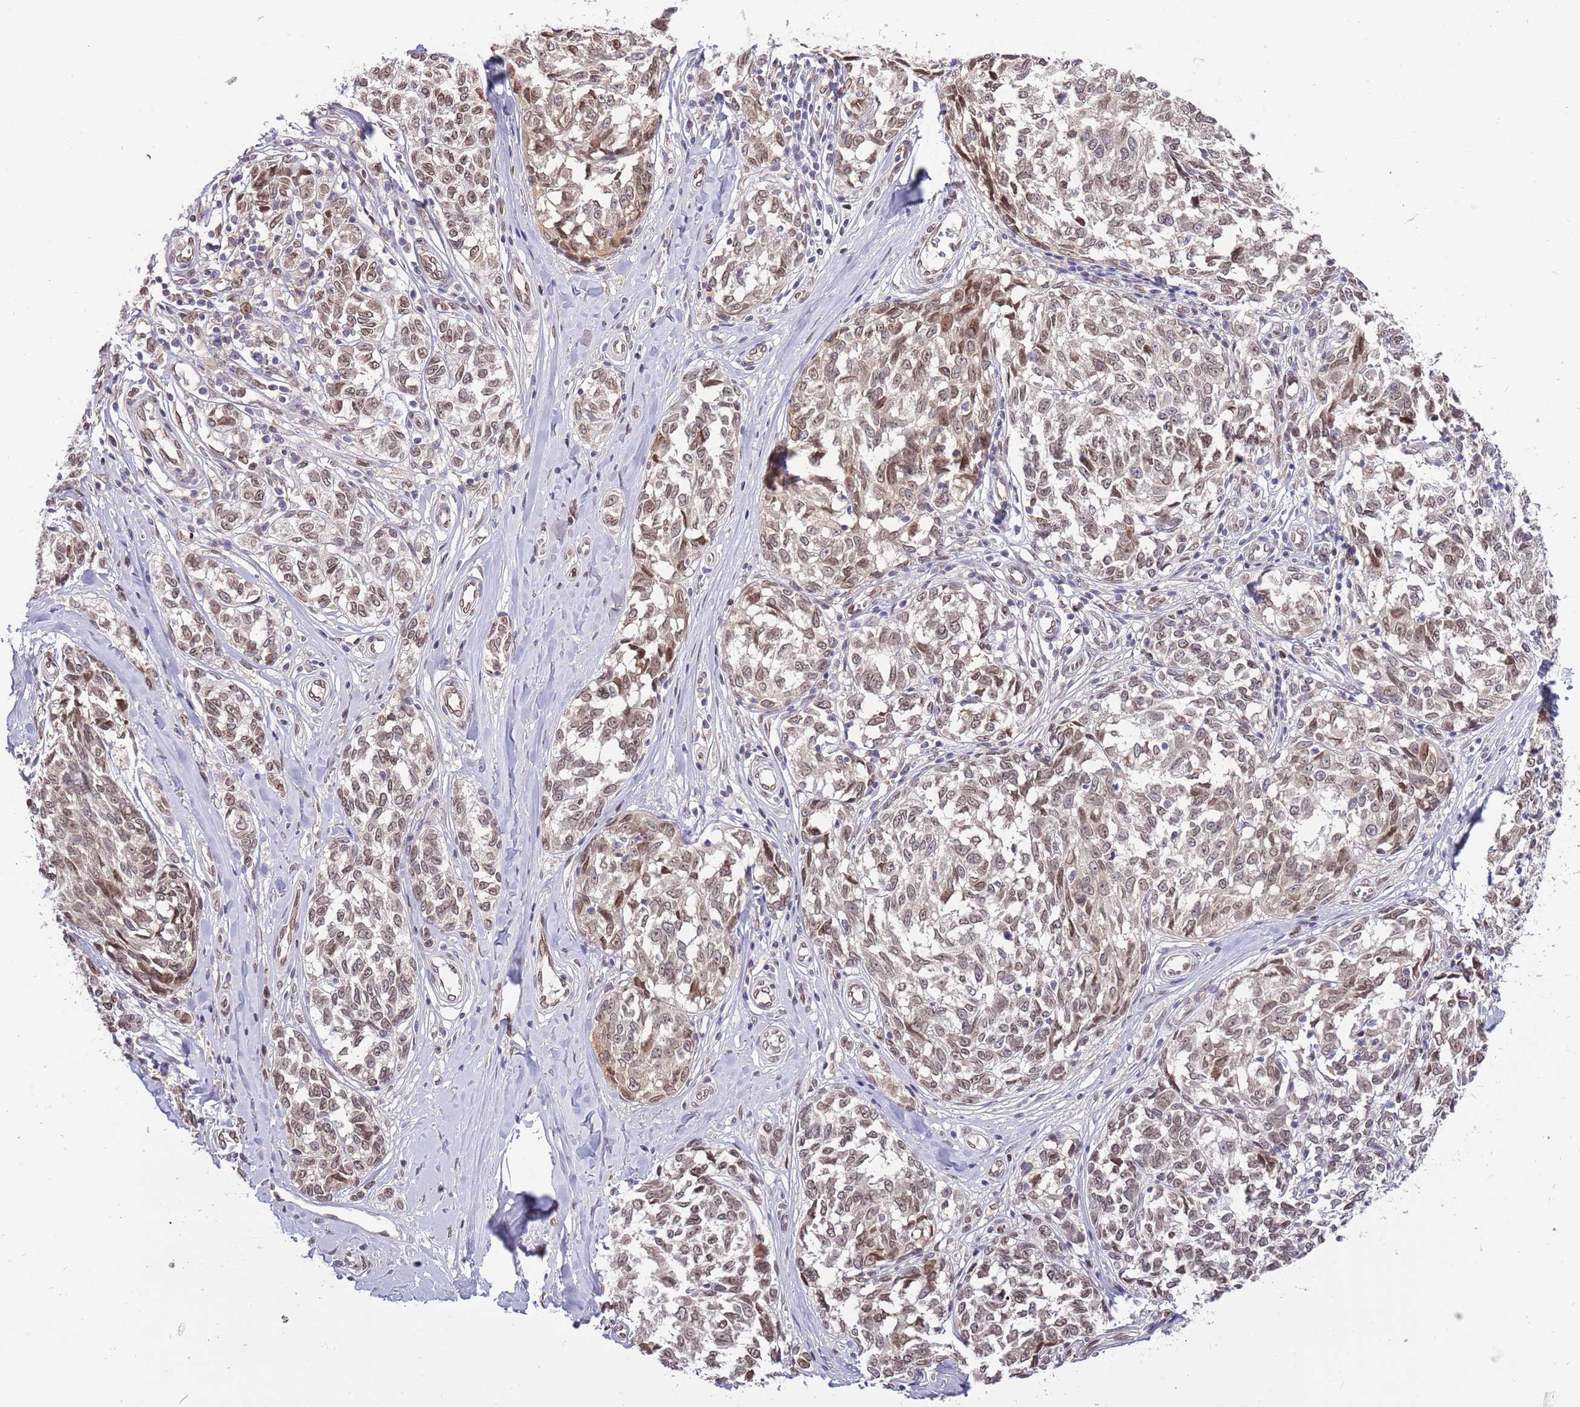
{"staining": {"intensity": "weak", "quantity": ">75%", "location": "nuclear"}, "tissue": "melanoma", "cell_type": "Tumor cells", "image_type": "cancer", "snomed": [{"axis": "morphology", "description": "Normal tissue, NOS"}, {"axis": "morphology", "description": "Malignant melanoma, NOS"}, {"axis": "topography", "description": "Skin"}], "caption": "Weak nuclear protein expression is seen in about >75% of tumor cells in malignant melanoma.", "gene": "ZNF665", "patient": {"sex": "female", "age": 64}}